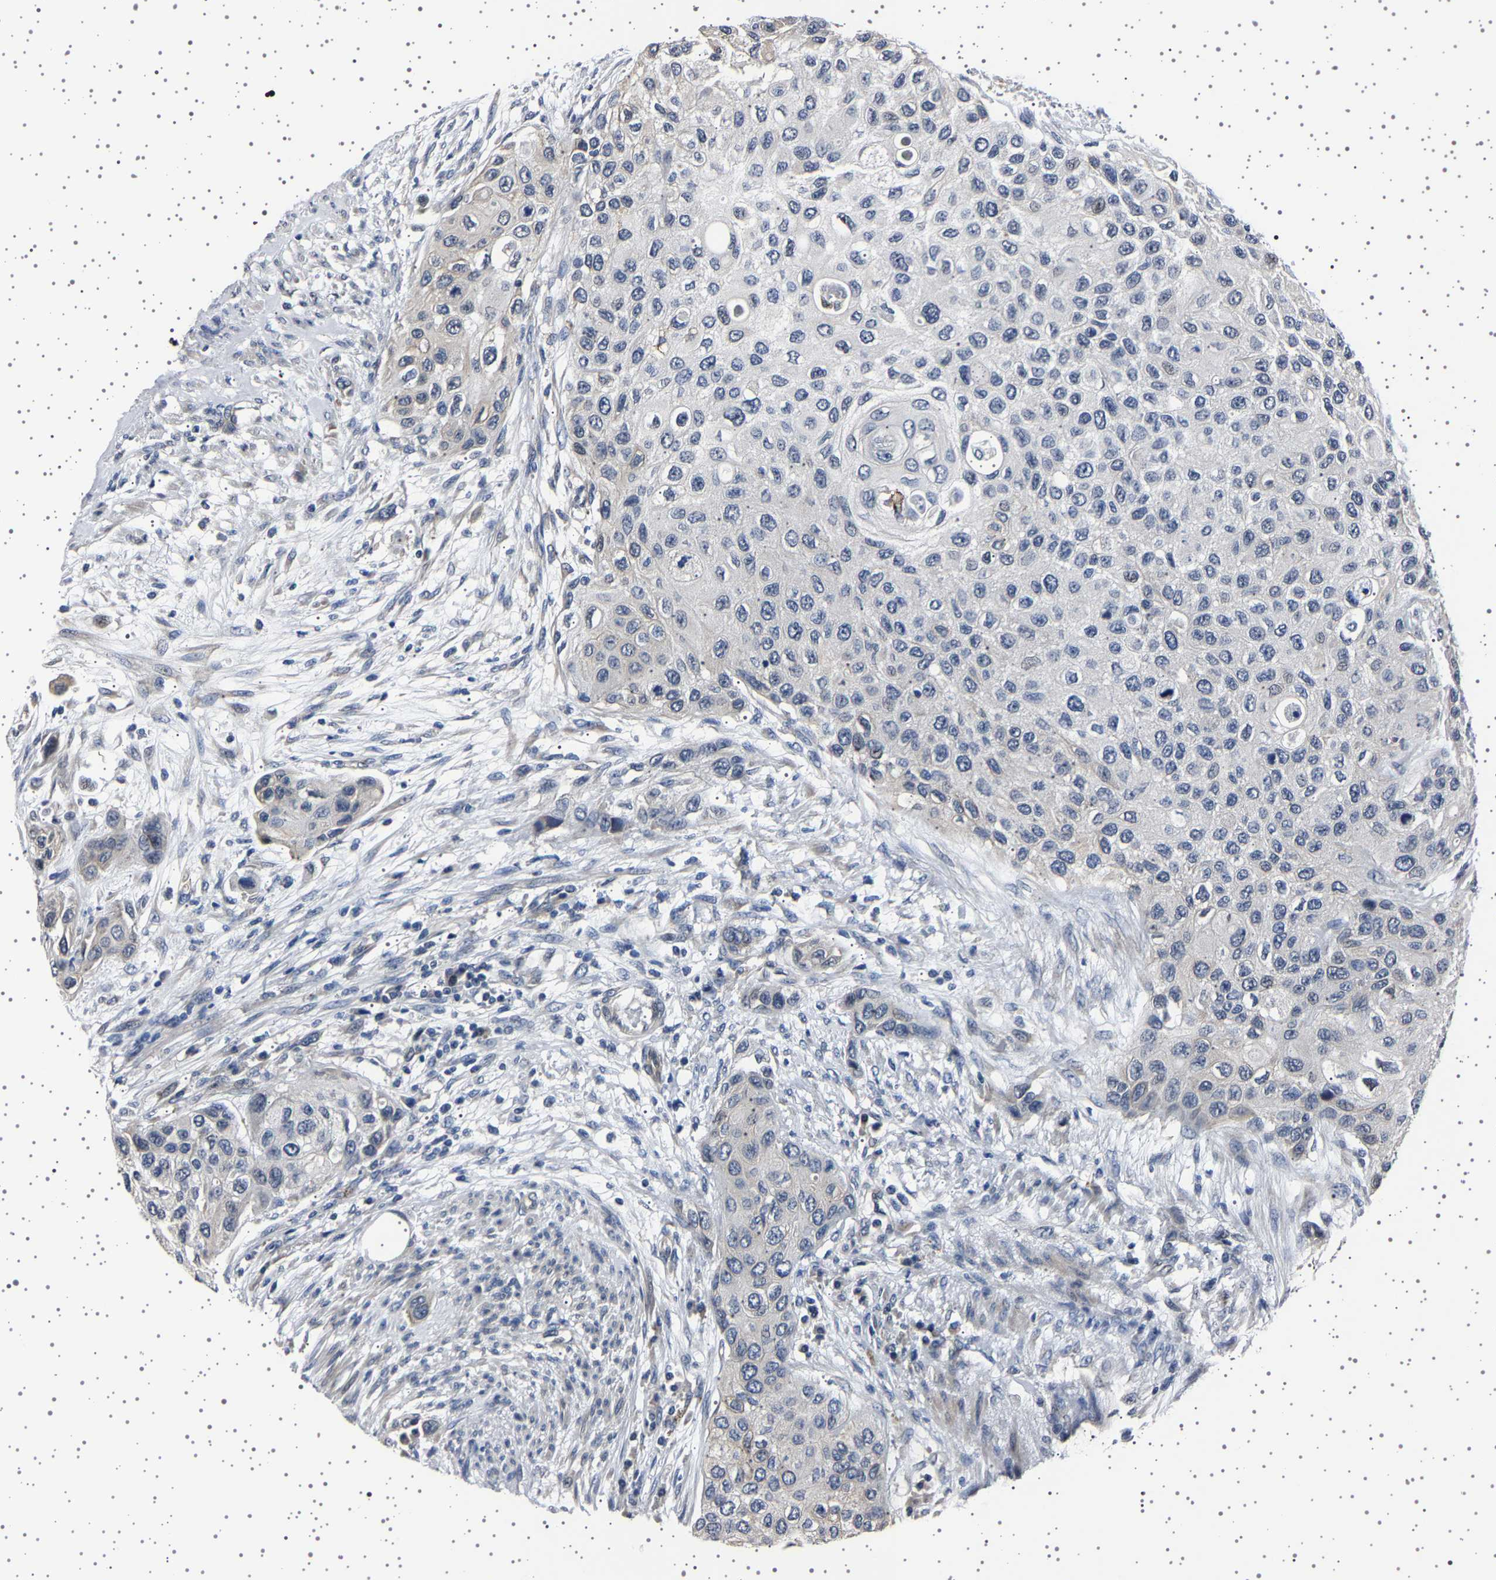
{"staining": {"intensity": "negative", "quantity": "none", "location": "none"}, "tissue": "urothelial cancer", "cell_type": "Tumor cells", "image_type": "cancer", "snomed": [{"axis": "morphology", "description": "Urothelial carcinoma, High grade"}, {"axis": "topography", "description": "Urinary bladder"}], "caption": "Urothelial cancer was stained to show a protein in brown. There is no significant expression in tumor cells. Nuclei are stained in blue.", "gene": "IL10RB", "patient": {"sex": "female", "age": 56}}